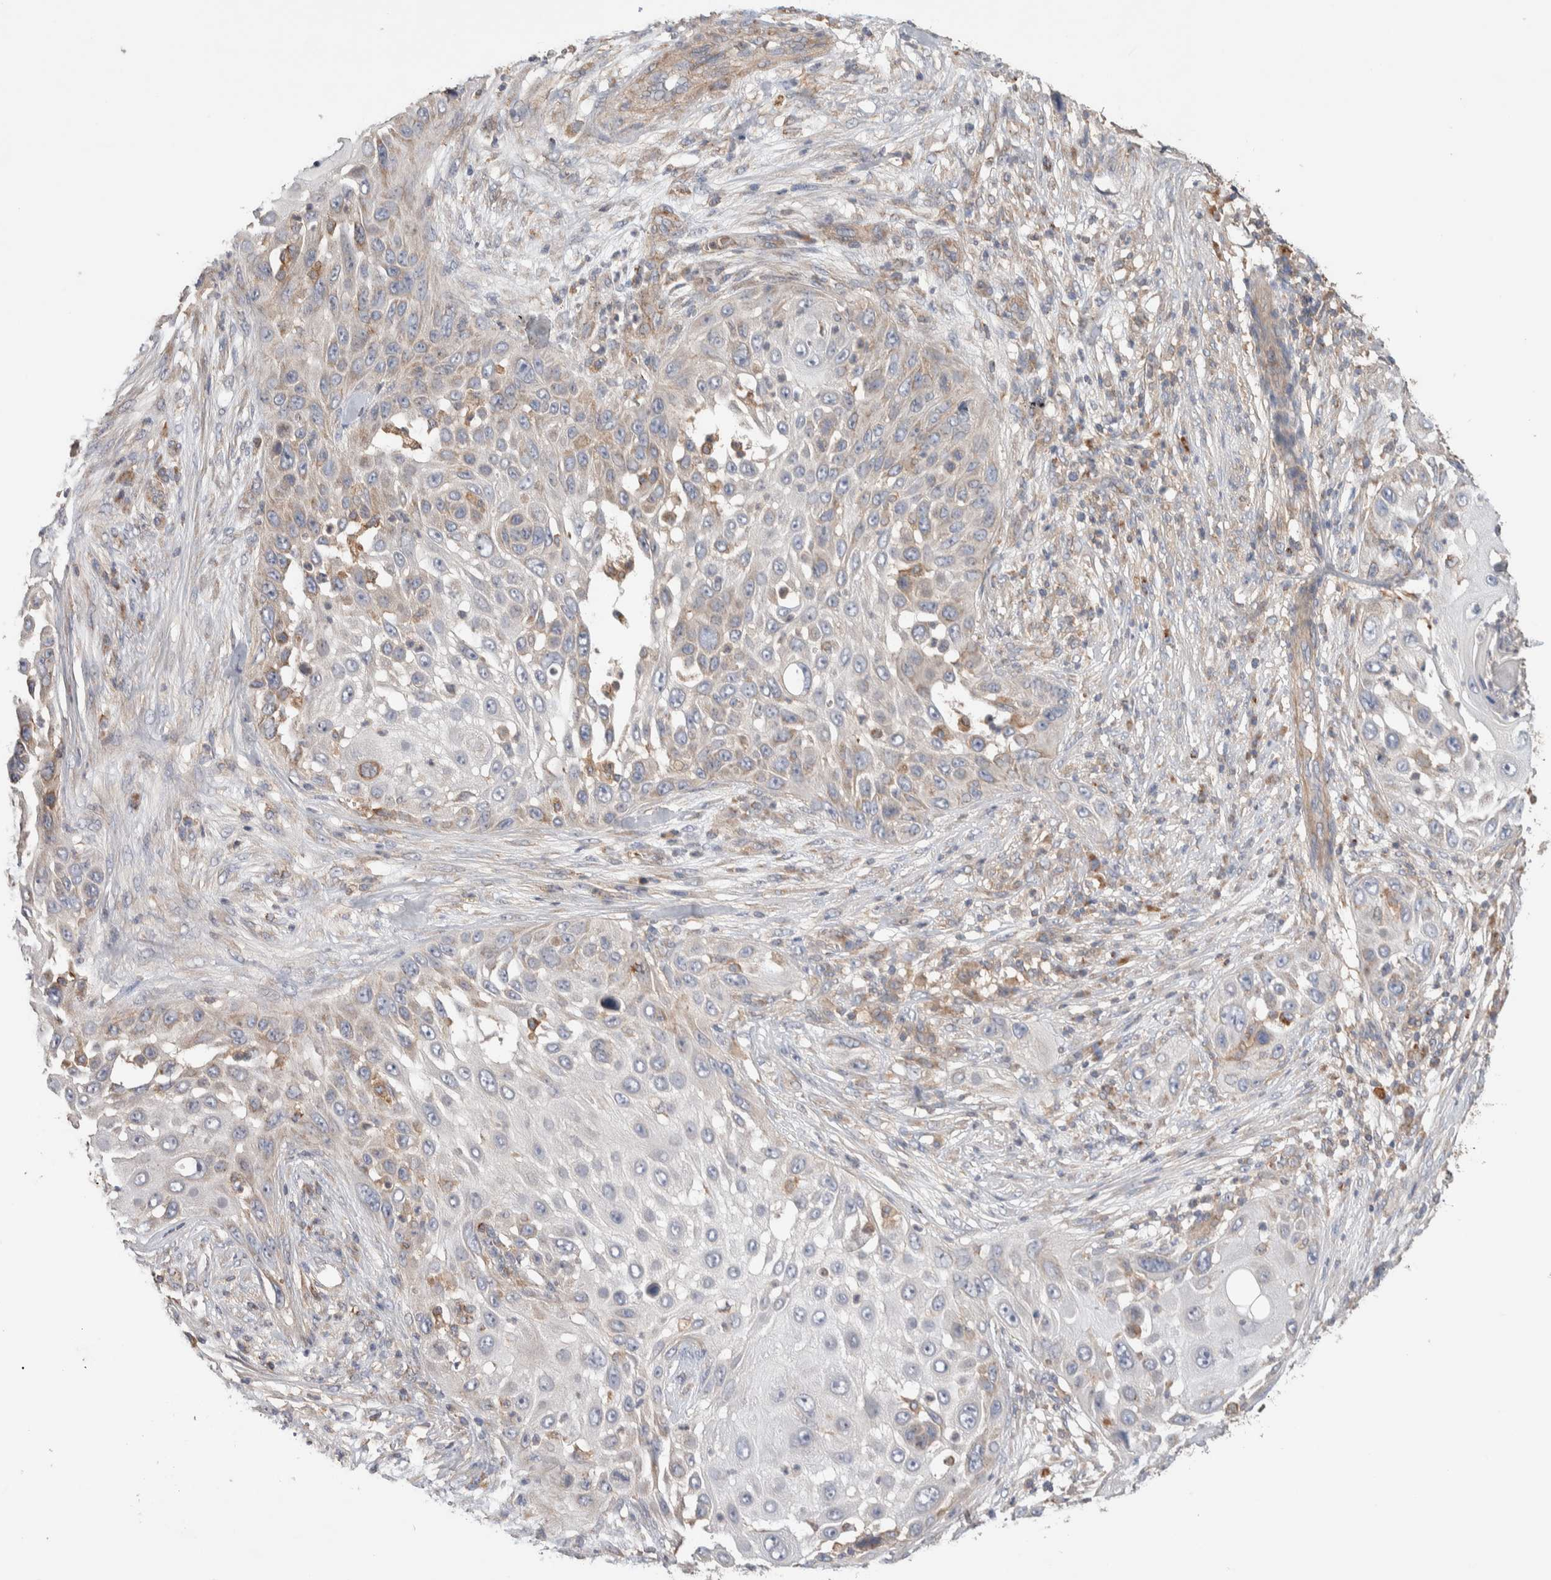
{"staining": {"intensity": "weak", "quantity": "<25%", "location": "cytoplasmic/membranous"}, "tissue": "skin cancer", "cell_type": "Tumor cells", "image_type": "cancer", "snomed": [{"axis": "morphology", "description": "Squamous cell carcinoma, NOS"}, {"axis": "topography", "description": "Skin"}], "caption": "This is an immunohistochemistry histopathology image of human skin cancer. There is no positivity in tumor cells.", "gene": "DEPTOR", "patient": {"sex": "female", "age": 44}}